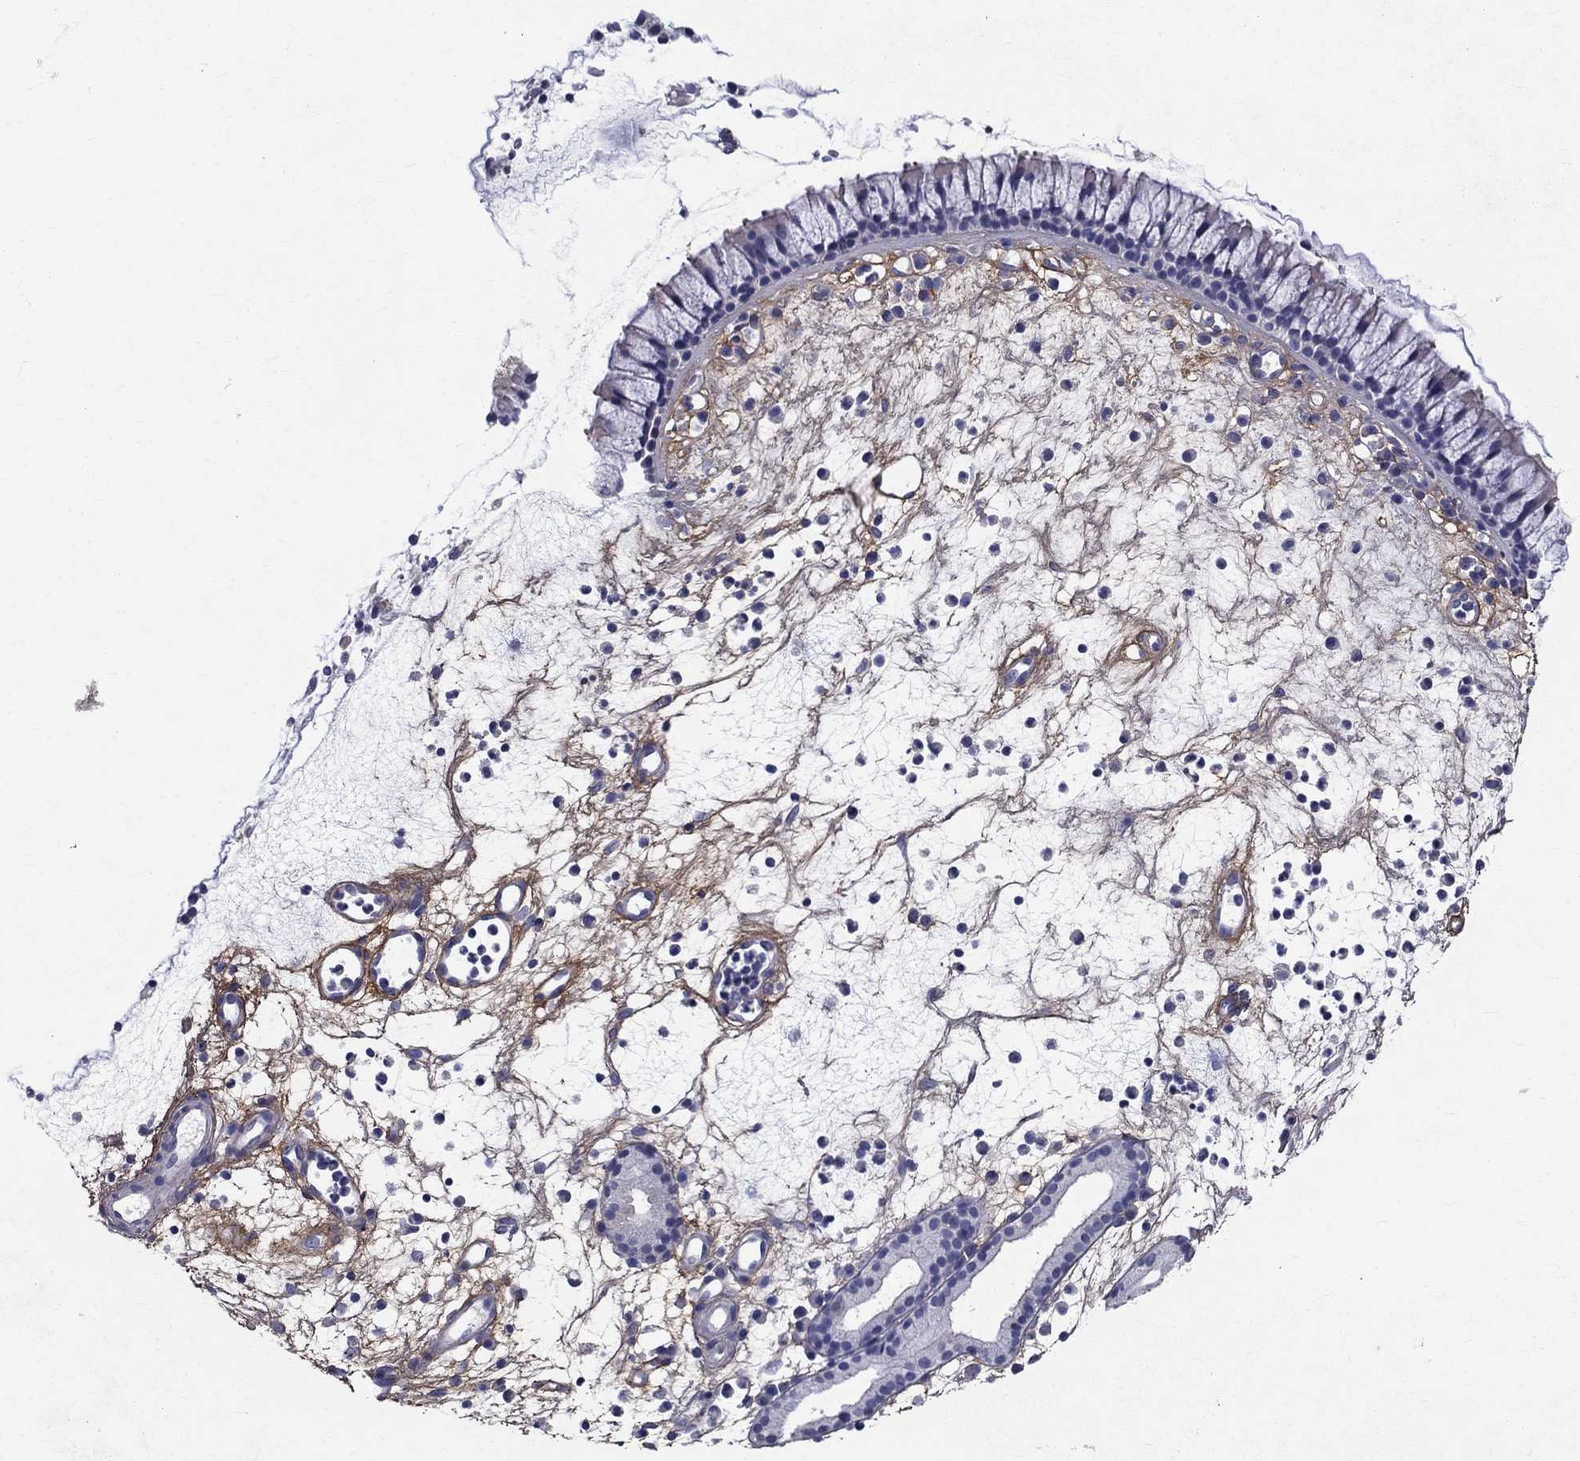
{"staining": {"intensity": "negative", "quantity": "none", "location": "none"}, "tissue": "nasopharynx", "cell_type": "Respiratory epithelial cells", "image_type": "normal", "snomed": [{"axis": "morphology", "description": "Normal tissue, NOS"}, {"axis": "topography", "description": "Nasopharynx"}], "caption": "An image of human nasopharynx is negative for staining in respiratory epithelial cells. The staining was performed using DAB (3,3'-diaminobenzidine) to visualize the protein expression in brown, while the nuclei were stained in blue with hematoxylin (Magnification: 20x).", "gene": "ANXA10", "patient": {"sex": "male", "age": 77}}